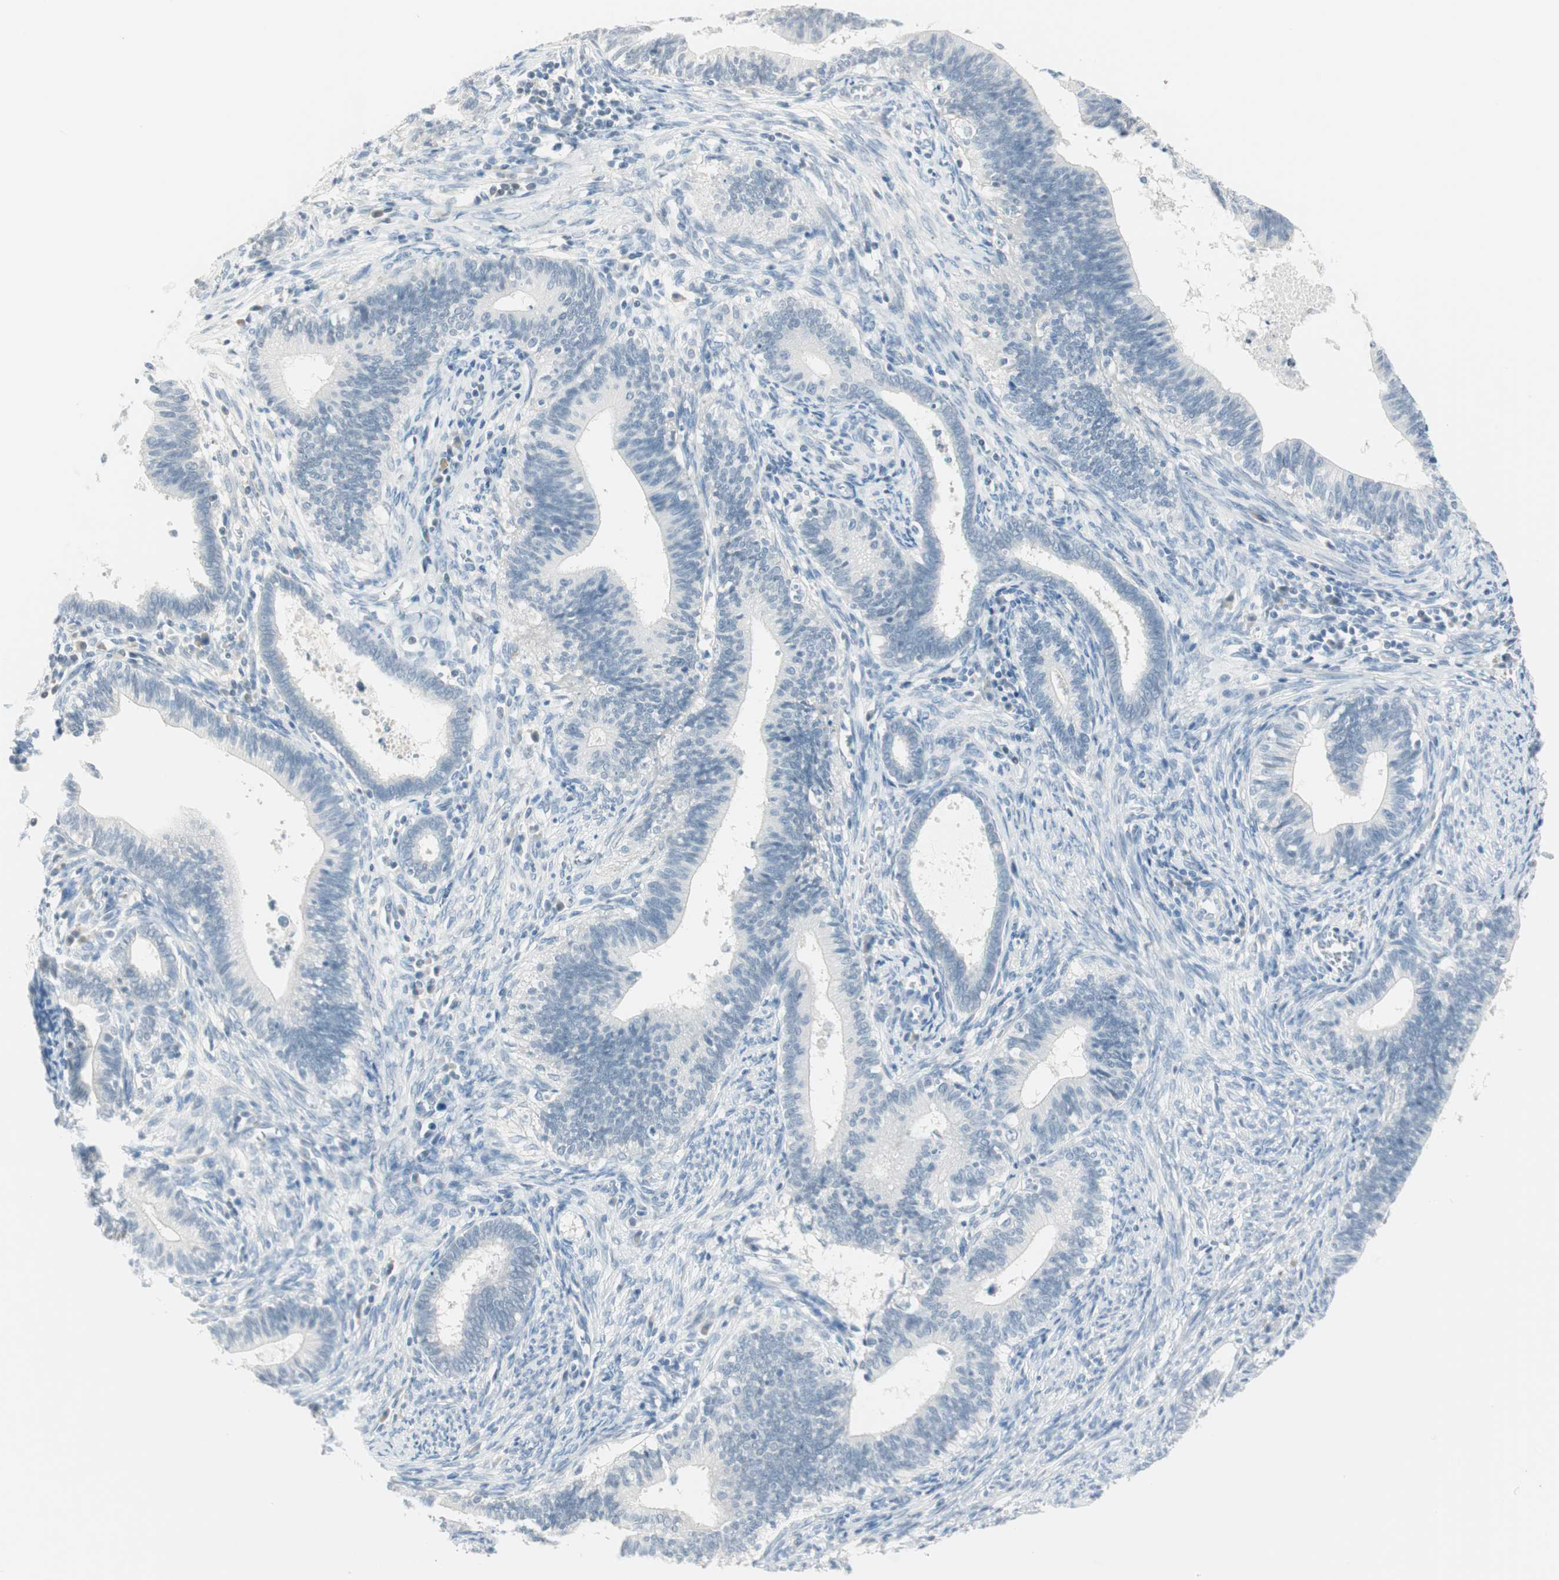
{"staining": {"intensity": "negative", "quantity": "none", "location": "none"}, "tissue": "cervical cancer", "cell_type": "Tumor cells", "image_type": "cancer", "snomed": [{"axis": "morphology", "description": "Adenocarcinoma, NOS"}, {"axis": "topography", "description": "Cervix"}], "caption": "Histopathology image shows no significant protein staining in tumor cells of cervical cancer (adenocarcinoma). The staining was performed using DAB (3,3'-diaminobenzidine) to visualize the protein expression in brown, while the nuclei were stained in blue with hematoxylin (Magnification: 20x).", "gene": "MLLT10", "patient": {"sex": "female", "age": 44}}